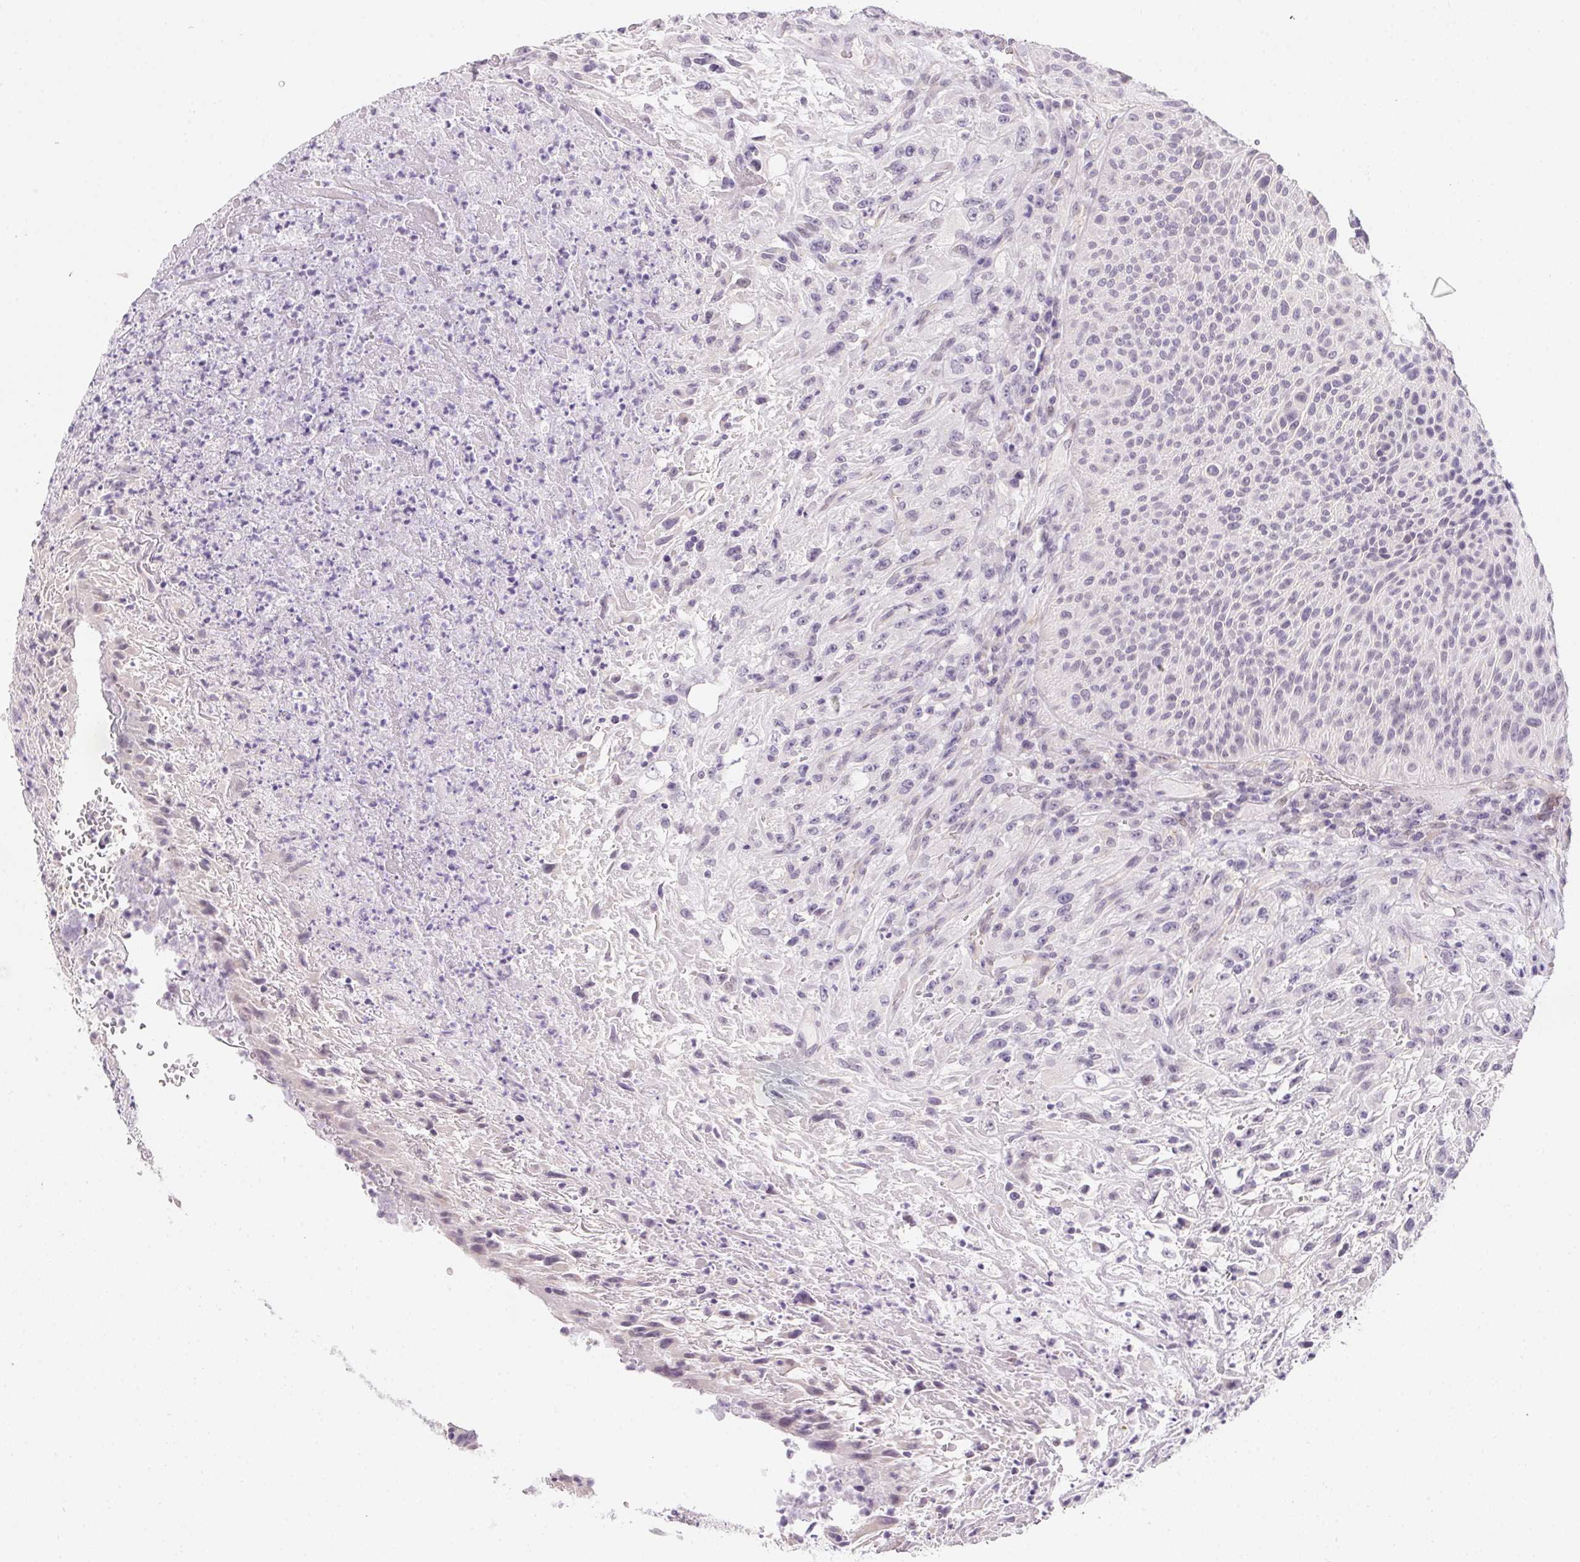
{"staining": {"intensity": "negative", "quantity": "none", "location": "none"}, "tissue": "urothelial cancer", "cell_type": "Tumor cells", "image_type": "cancer", "snomed": [{"axis": "morphology", "description": "Urothelial carcinoma, High grade"}, {"axis": "topography", "description": "Urinary bladder"}], "caption": "Tumor cells are negative for protein expression in human urothelial carcinoma (high-grade). The staining was performed using DAB to visualize the protein expression in brown, while the nuclei were stained in blue with hematoxylin (Magnification: 20x).", "gene": "MORC1", "patient": {"sex": "male", "age": 66}}